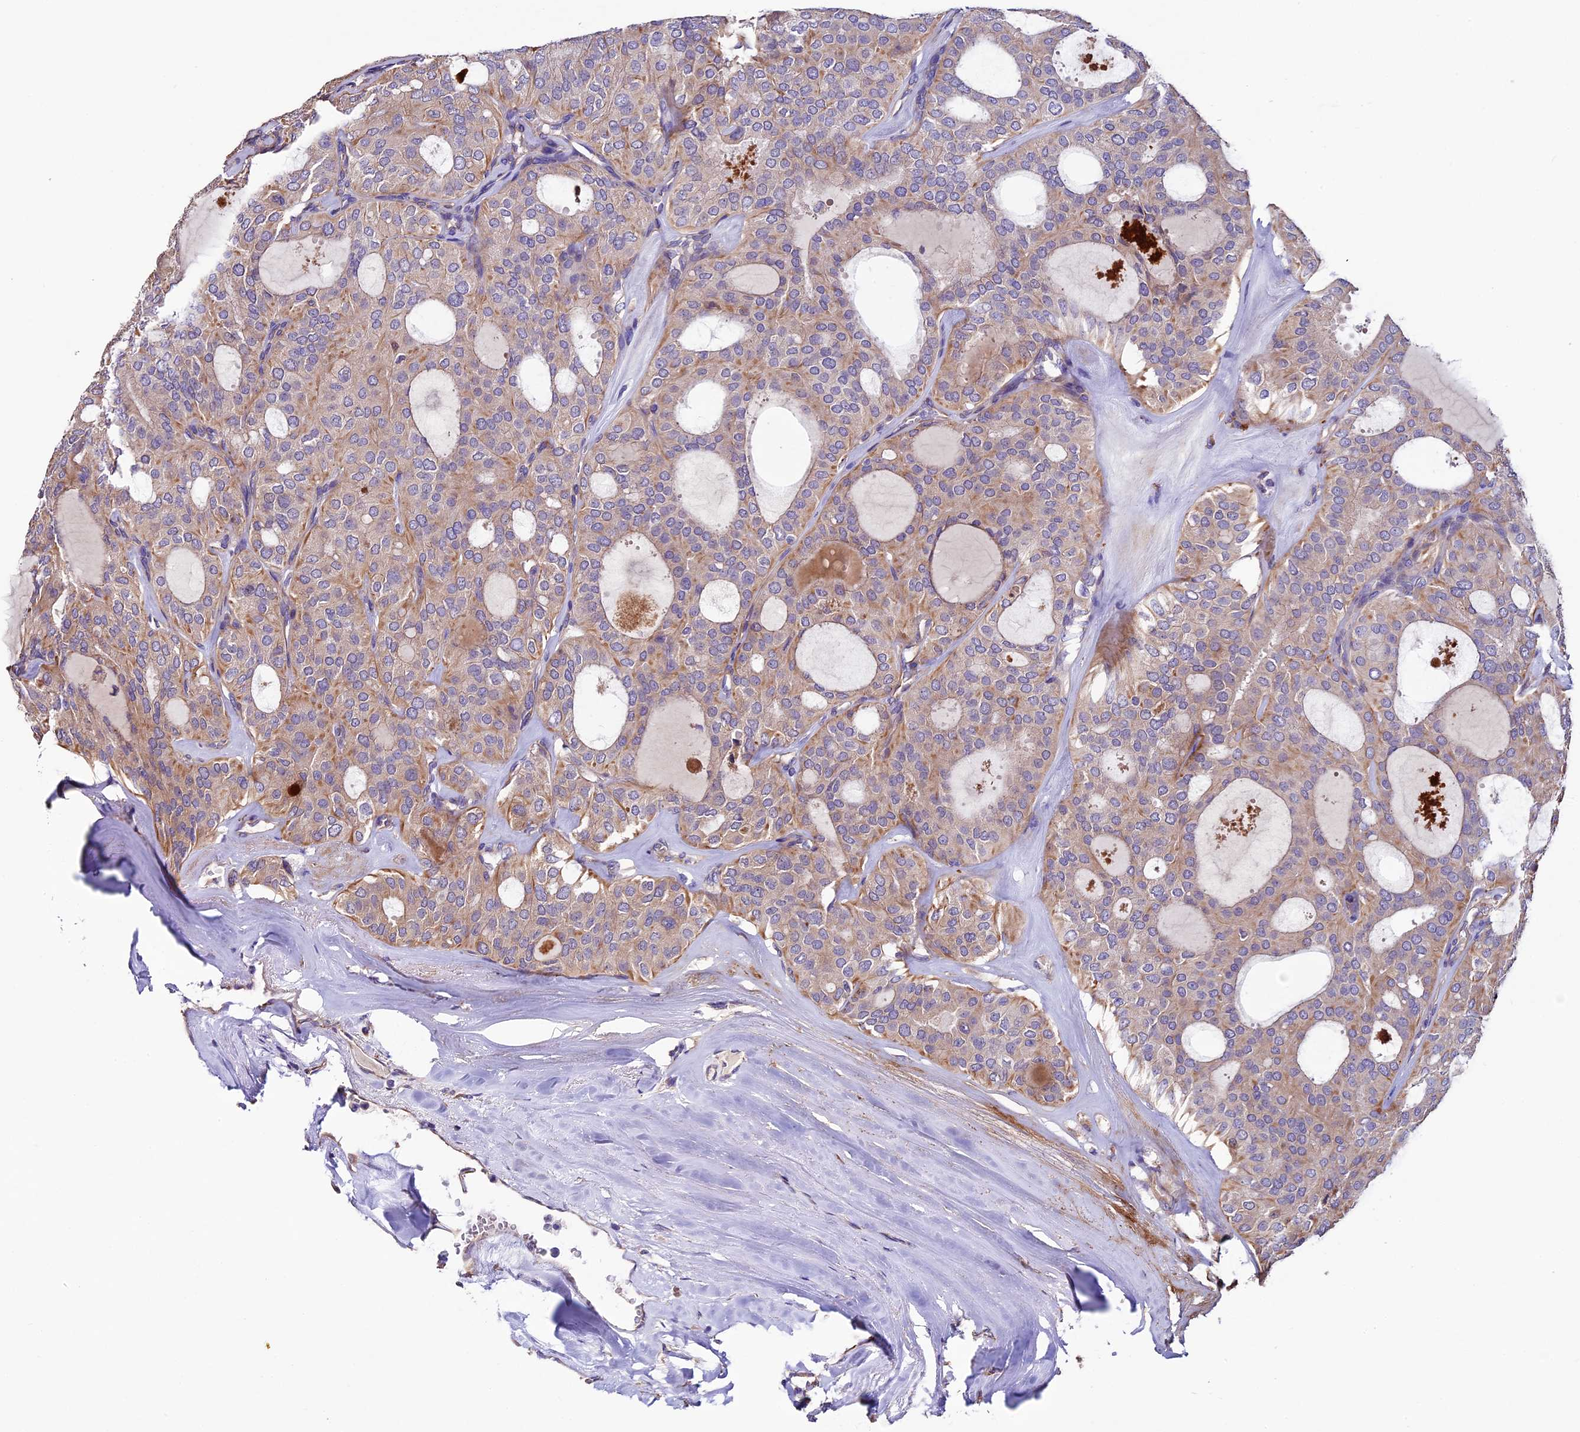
{"staining": {"intensity": "weak", "quantity": ">75%", "location": "cytoplasmic/membranous"}, "tissue": "thyroid cancer", "cell_type": "Tumor cells", "image_type": "cancer", "snomed": [{"axis": "morphology", "description": "Follicular adenoma carcinoma, NOS"}, {"axis": "topography", "description": "Thyroid gland"}], "caption": "Thyroid cancer (follicular adenoma carcinoma) stained with a protein marker exhibits weak staining in tumor cells.", "gene": "CLN5", "patient": {"sex": "male", "age": 75}}